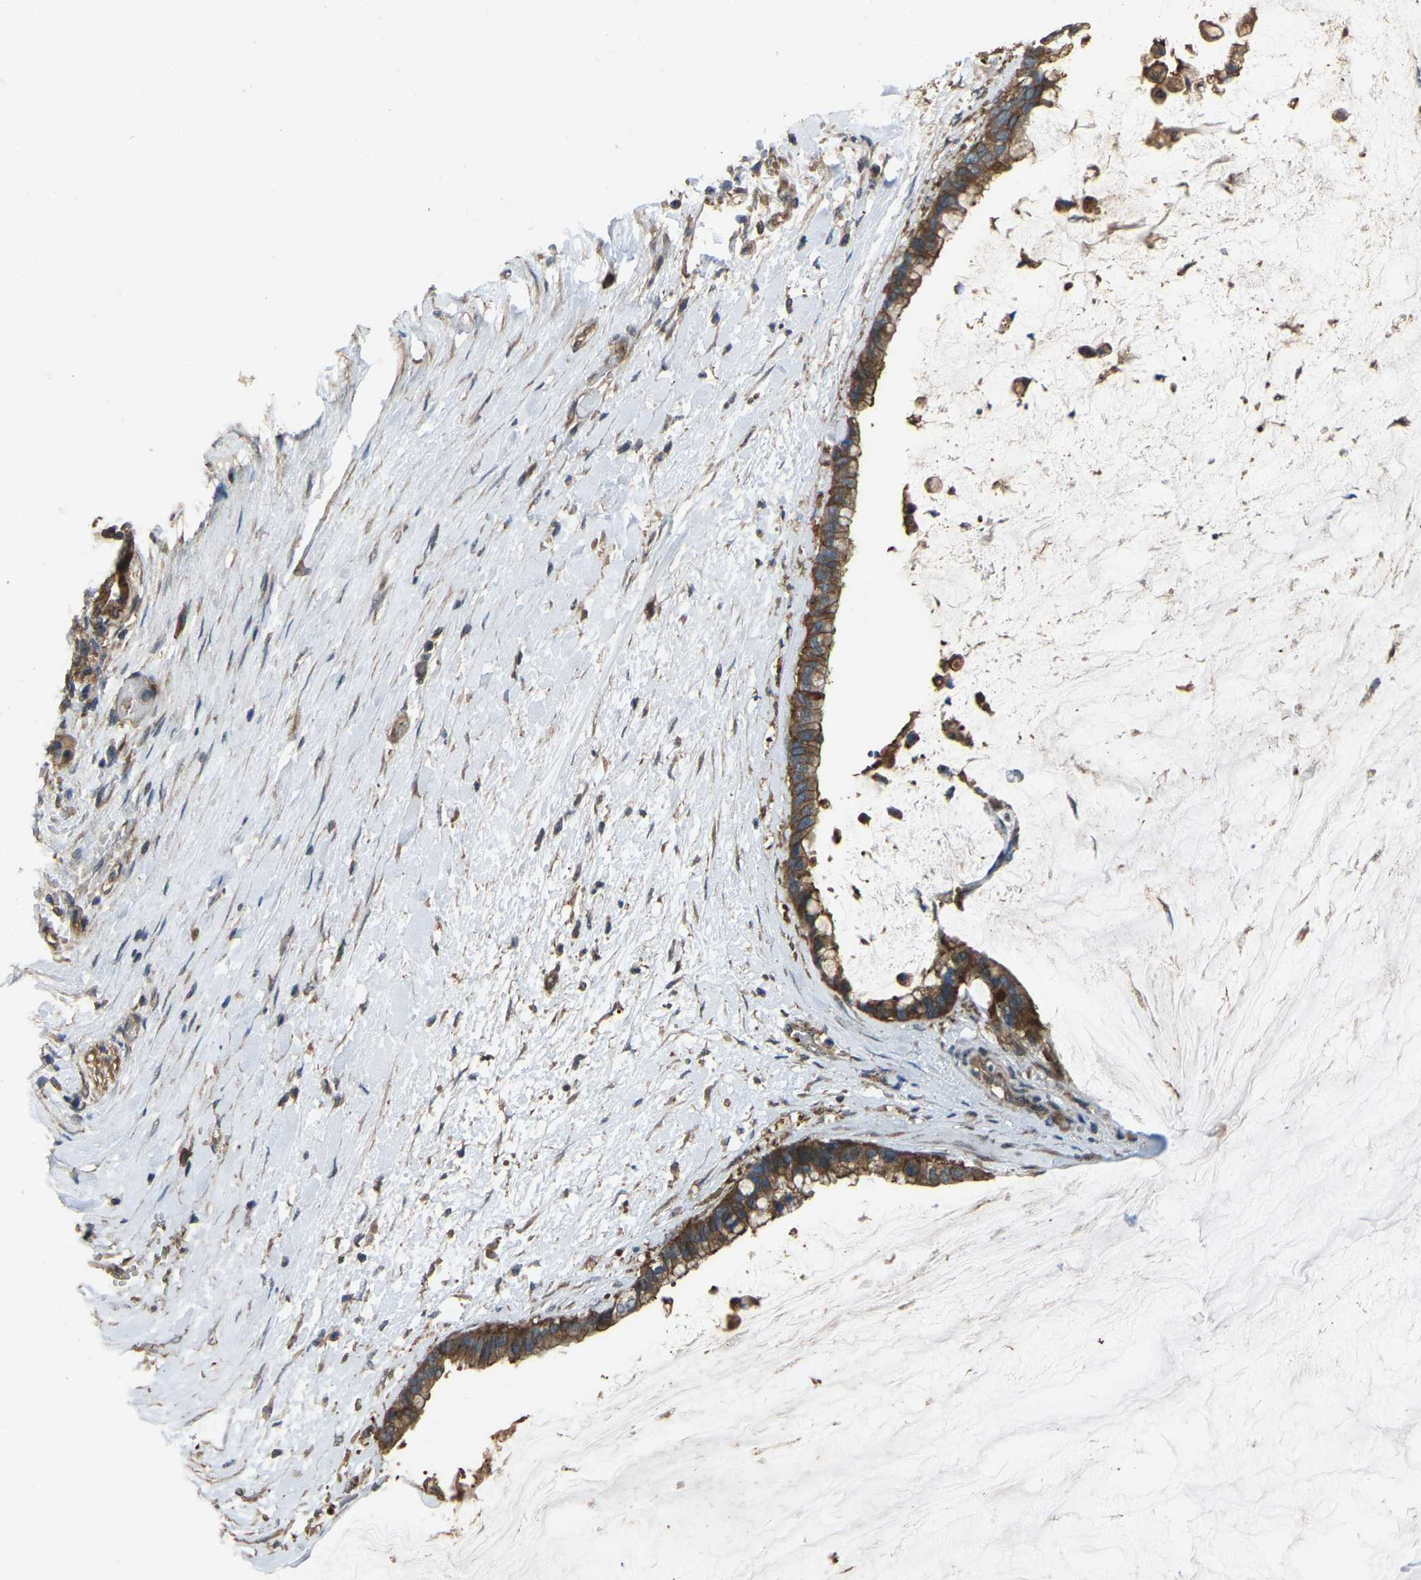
{"staining": {"intensity": "moderate", "quantity": ">75%", "location": "cytoplasmic/membranous"}, "tissue": "pancreatic cancer", "cell_type": "Tumor cells", "image_type": "cancer", "snomed": [{"axis": "morphology", "description": "Adenocarcinoma, NOS"}, {"axis": "topography", "description": "Pancreas"}], "caption": "Pancreatic cancer (adenocarcinoma) was stained to show a protein in brown. There is medium levels of moderate cytoplasmic/membranous staining in about >75% of tumor cells.", "gene": "SLC4A2", "patient": {"sex": "male", "age": 41}}